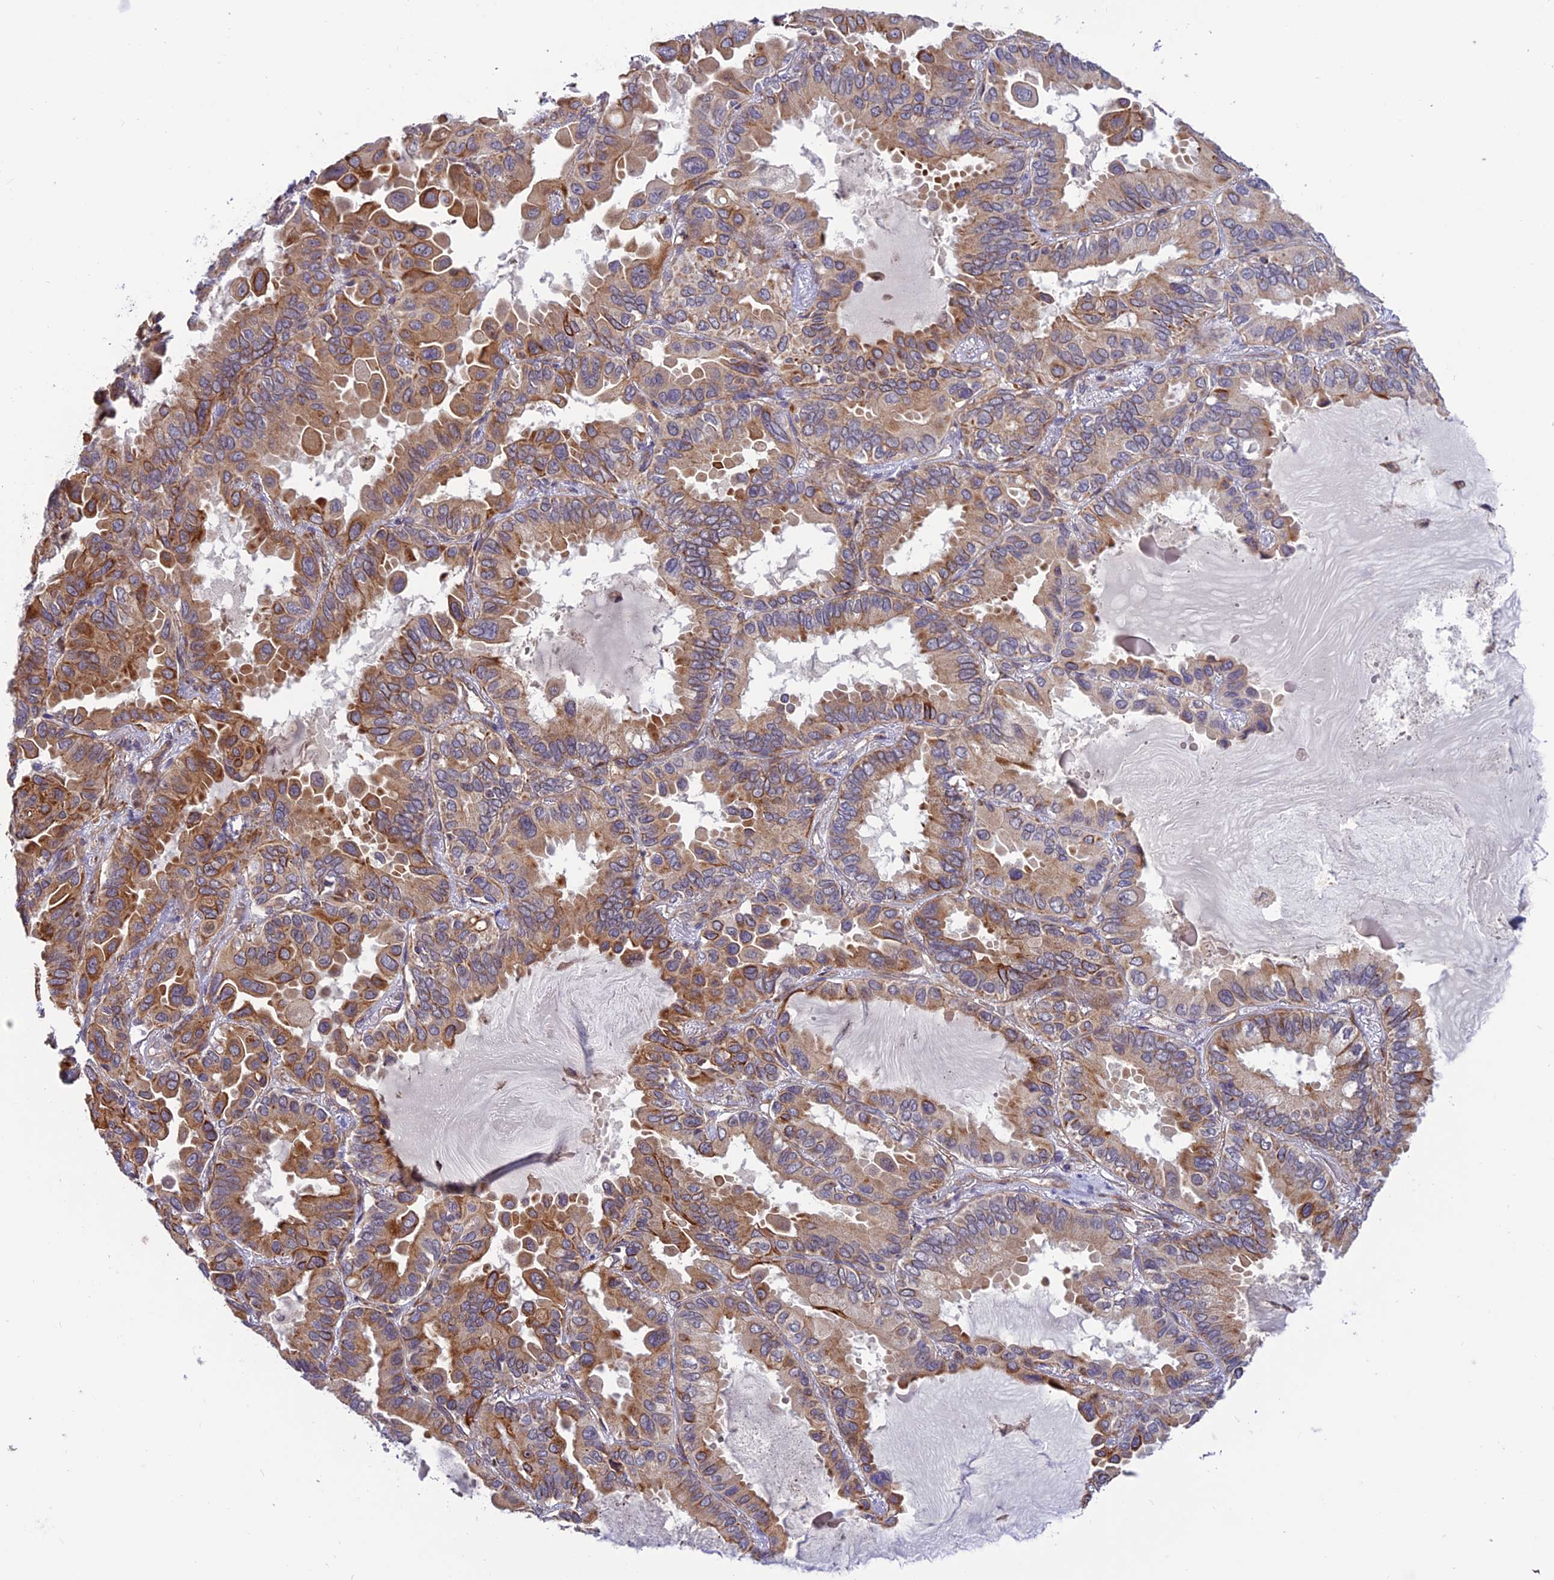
{"staining": {"intensity": "moderate", "quantity": ">75%", "location": "cytoplasmic/membranous"}, "tissue": "lung cancer", "cell_type": "Tumor cells", "image_type": "cancer", "snomed": [{"axis": "morphology", "description": "Adenocarcinoma, NOS"}, {"axis": "topography", "description": "Lung"}], "caption": "IHC of human lung adenocarcinoma demonstrates medium levels of moderate cytoplasmic/membranous staining in approximately >75% of tumor cells.", "gene": "TNIP3", "patient": {"sex": "male", "age": 64}}